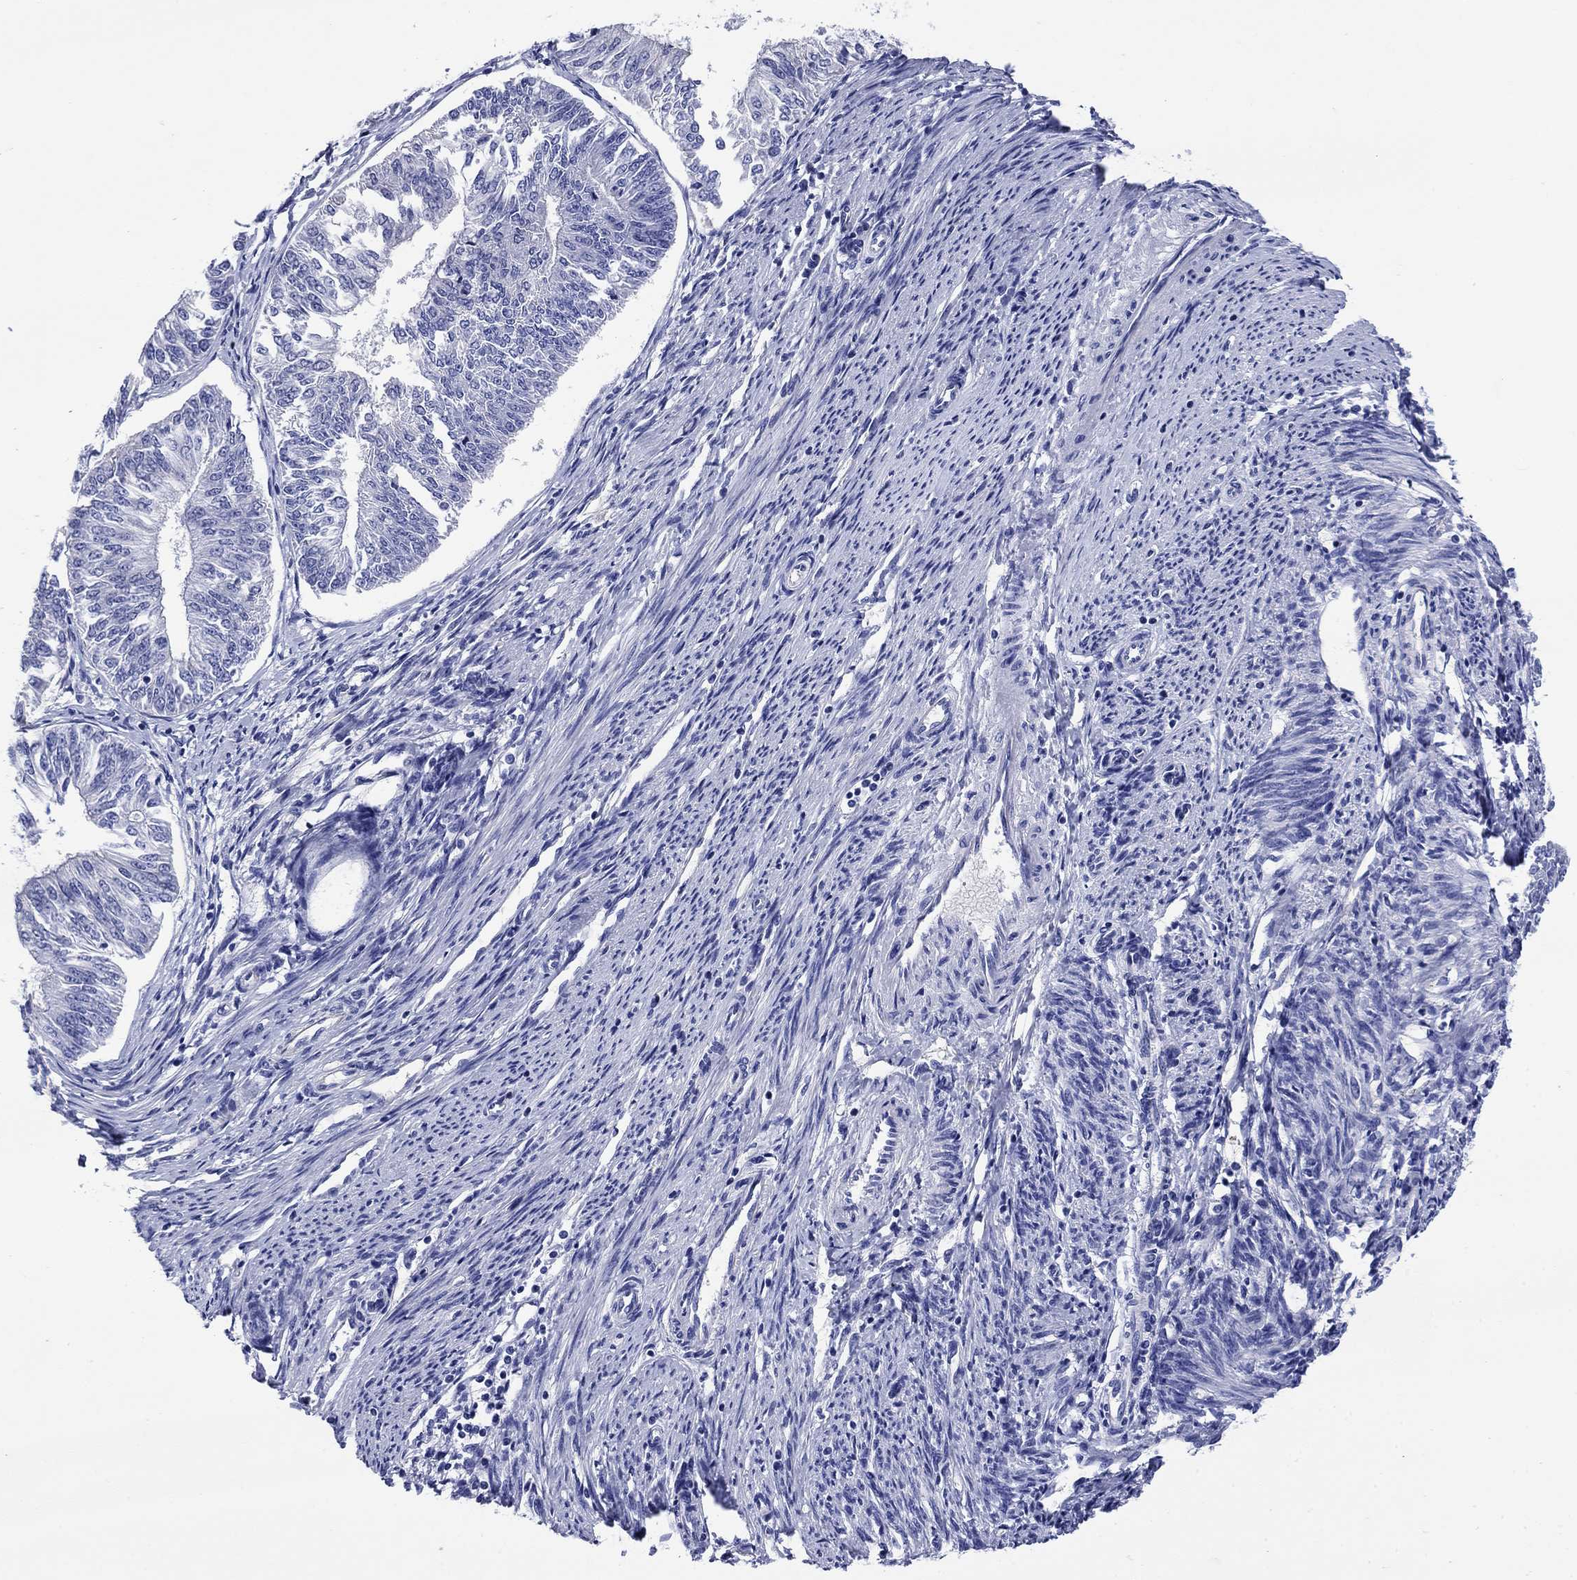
{"staining": {"intensity": "negative", "quantity": "none", "location": "none"}, "tissue": "endometrial cancer", "cell_type": "Tumor cells", "image_type": "cancer", "snomed": [{"axis": "morphology", "description": "Adenocarcinoma, NOS"}, {"axis": "topography", "description": "Endometrium"}], "caption": "High power microscopy image of an IHC histopathology image of adenocarcinoma (endometrial), revealing no significant expression in tumor cells. Nuclei are stained in blue.", "gene": "SLC1A2", "patient": {"sex": "female", "age": 58}}